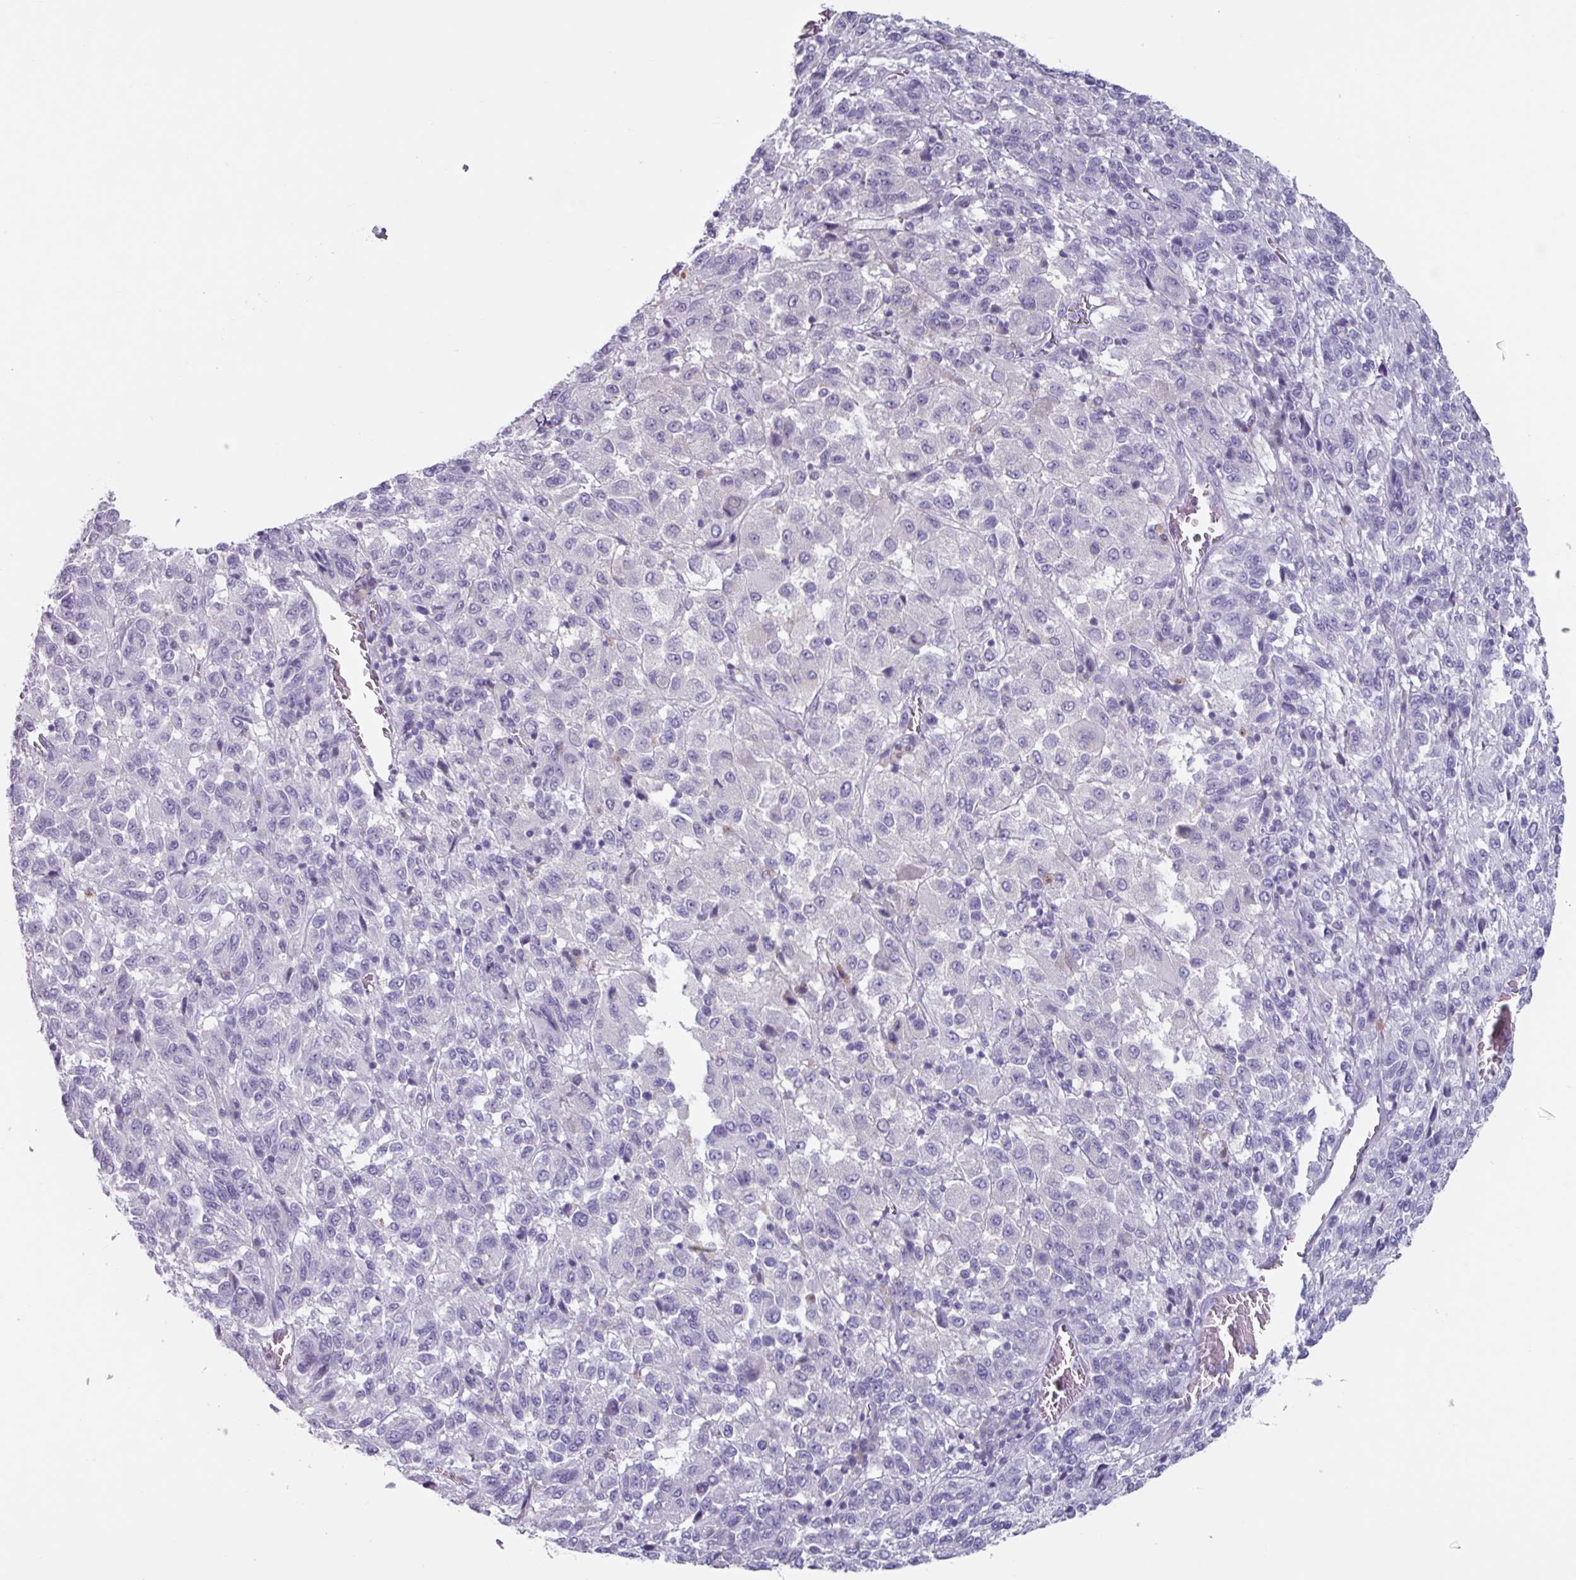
{"staining": {"intensity": "negative", "quantity": "none", "location": "none"}, "tissue": "melanoma", "cell_type": "Tumor cells", "image_type": "cancer", "snomed": [{"axis": "morphology", "description": "Malignant melanoma, Metastatic site"}, {"axis": "topography", "description": "Lung"}], "caption": "Immunohistochemical staining of malignant melanoma (metastatic site) shows no significant positivity in tumor cells.", "gene": "OR2T10", "patient": {"sex": "male", "age": 64}}